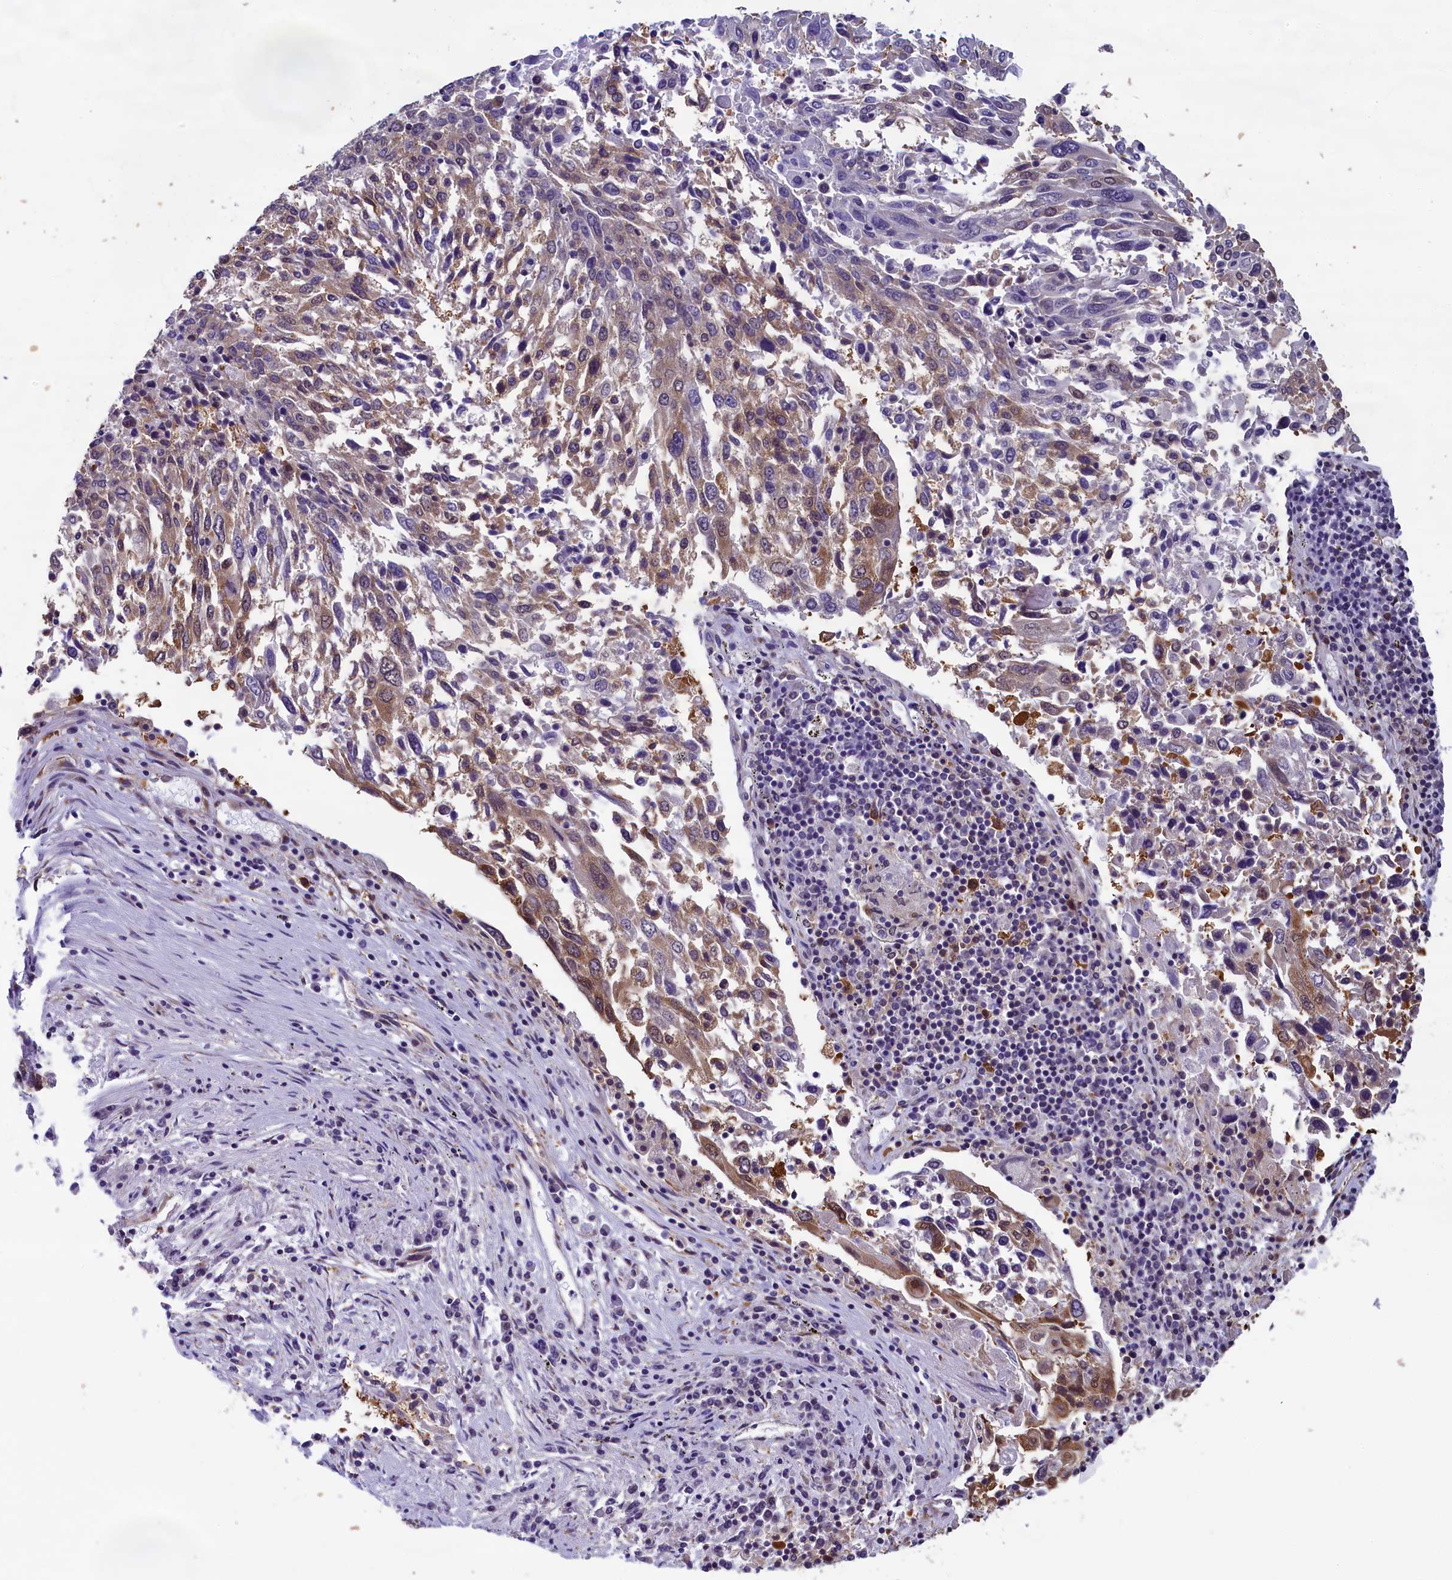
{"staining": {"intensity": "moderate", "quantity": "<25%", "location": "cytoplasmic/membranous,nuclear"}, "tissue": "lung cancer", "cell_type": "Tumor cells", "image_type": "cancer", "snomed": [{"axis": "morphology", "description": "Squamous cell carcinoma, NOS"}, {"axis": "topography", "description": "Lung"}], "caption": "The photomicrograph reveals staining of lung squamous cell carcinoma, revealing moderate cytoplasmic/membranous and nuclear protein positivity (brown color) within tumor cells. (IHC, brightfield microscopy, high magnification).", "gene": "ABCC8", "patient": {"sex": "male", "age": 65}}